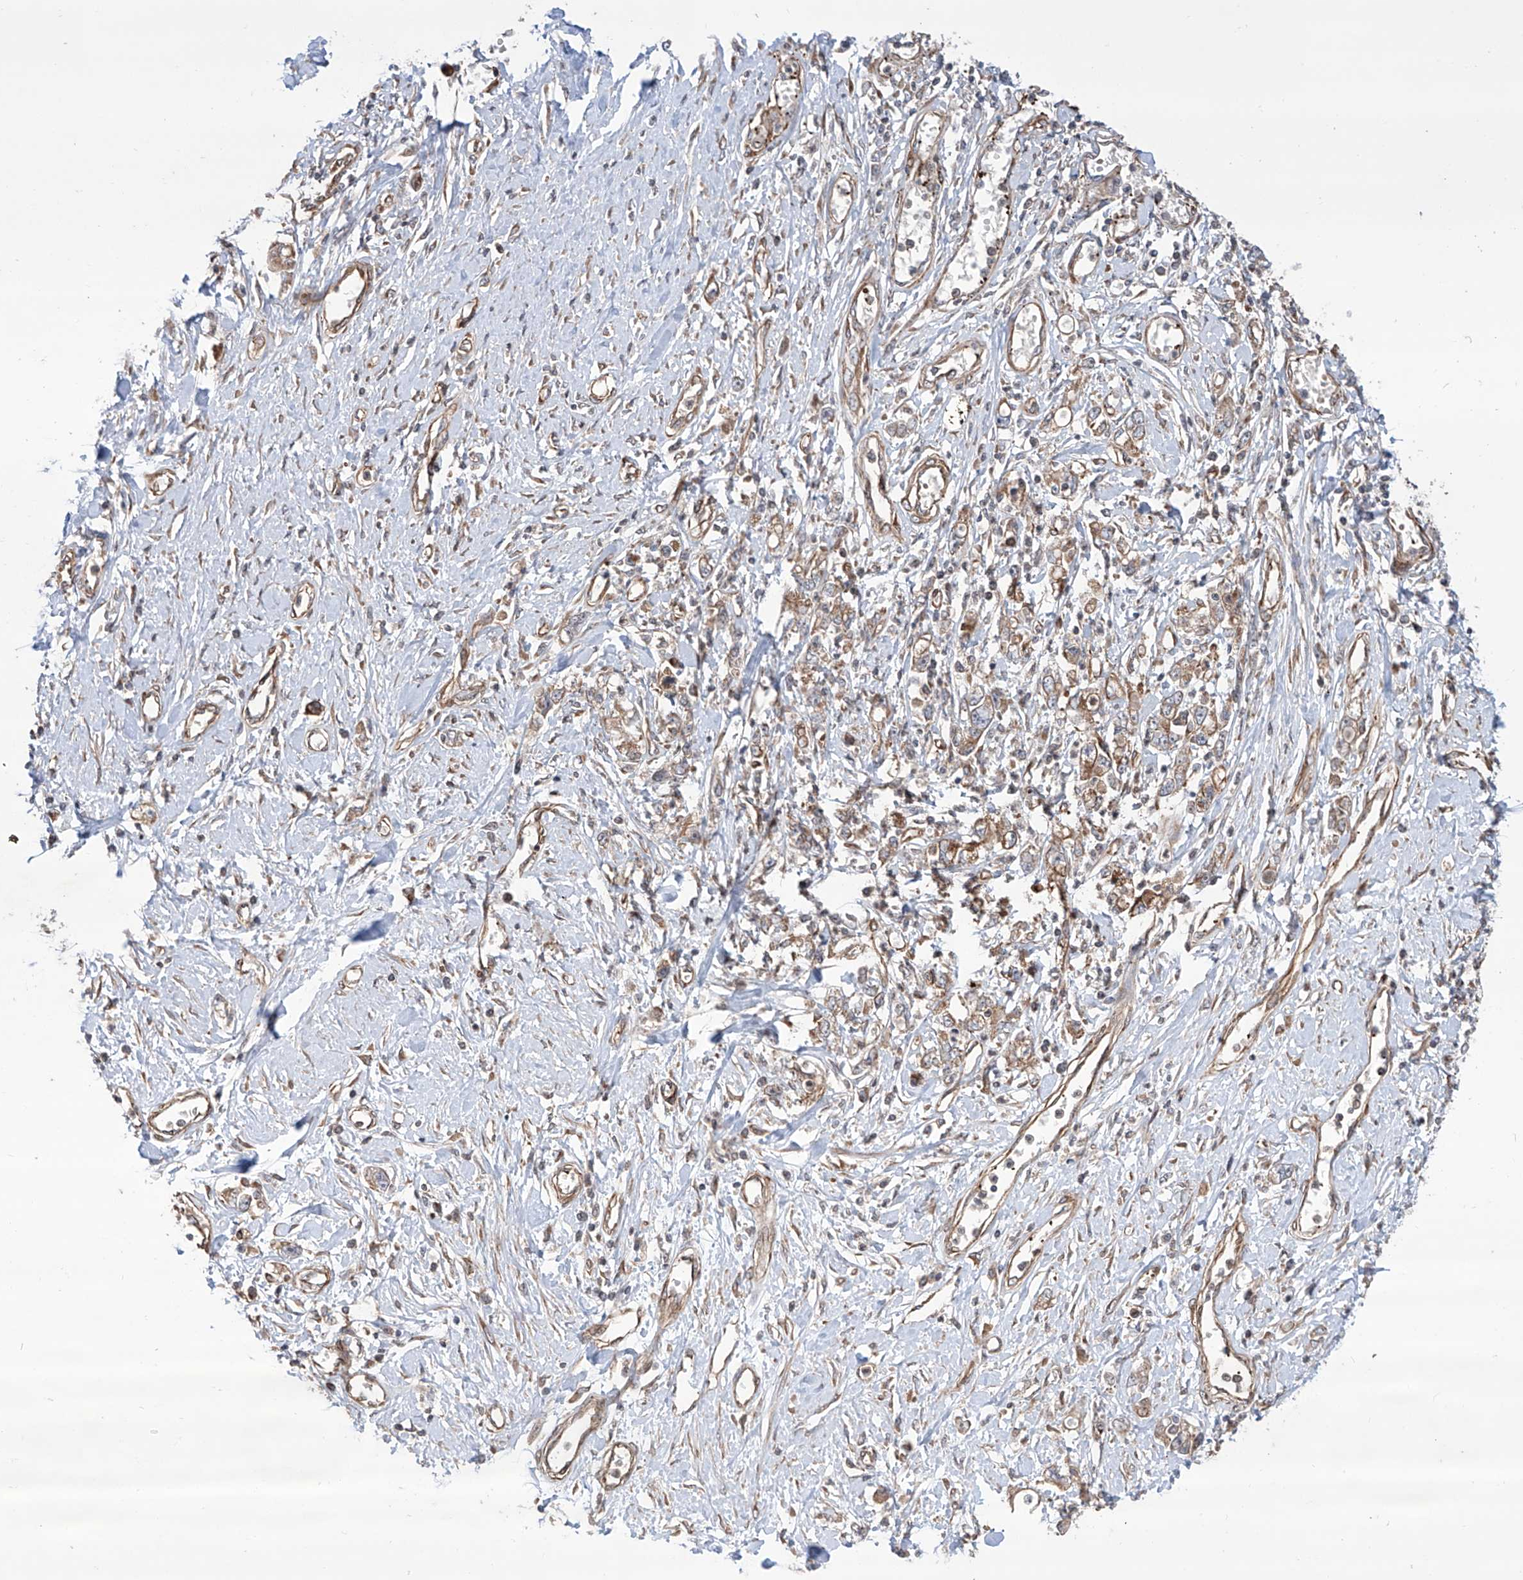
{"staining": {"intensity": "moderate", "quantity": "<25%", "location": "cytoplasmic/membranous"}, "tissue": "stomach cancer", "cell_type": "Tumor cells", "image_type": "cancer", "snomed": [{"axis": "morphology", "description": "Adenocarcinoma, NOS"}, {"axis": "topography", "description": "Stomach"}], "caption": "Tumor cells reveal low levels of moderate cytoplasmic/membranous expression in about <25% of cells in human stomach adenocarcinoma.", "gene": "APAF1", "patient": {"sex": "female", "age": 76}}